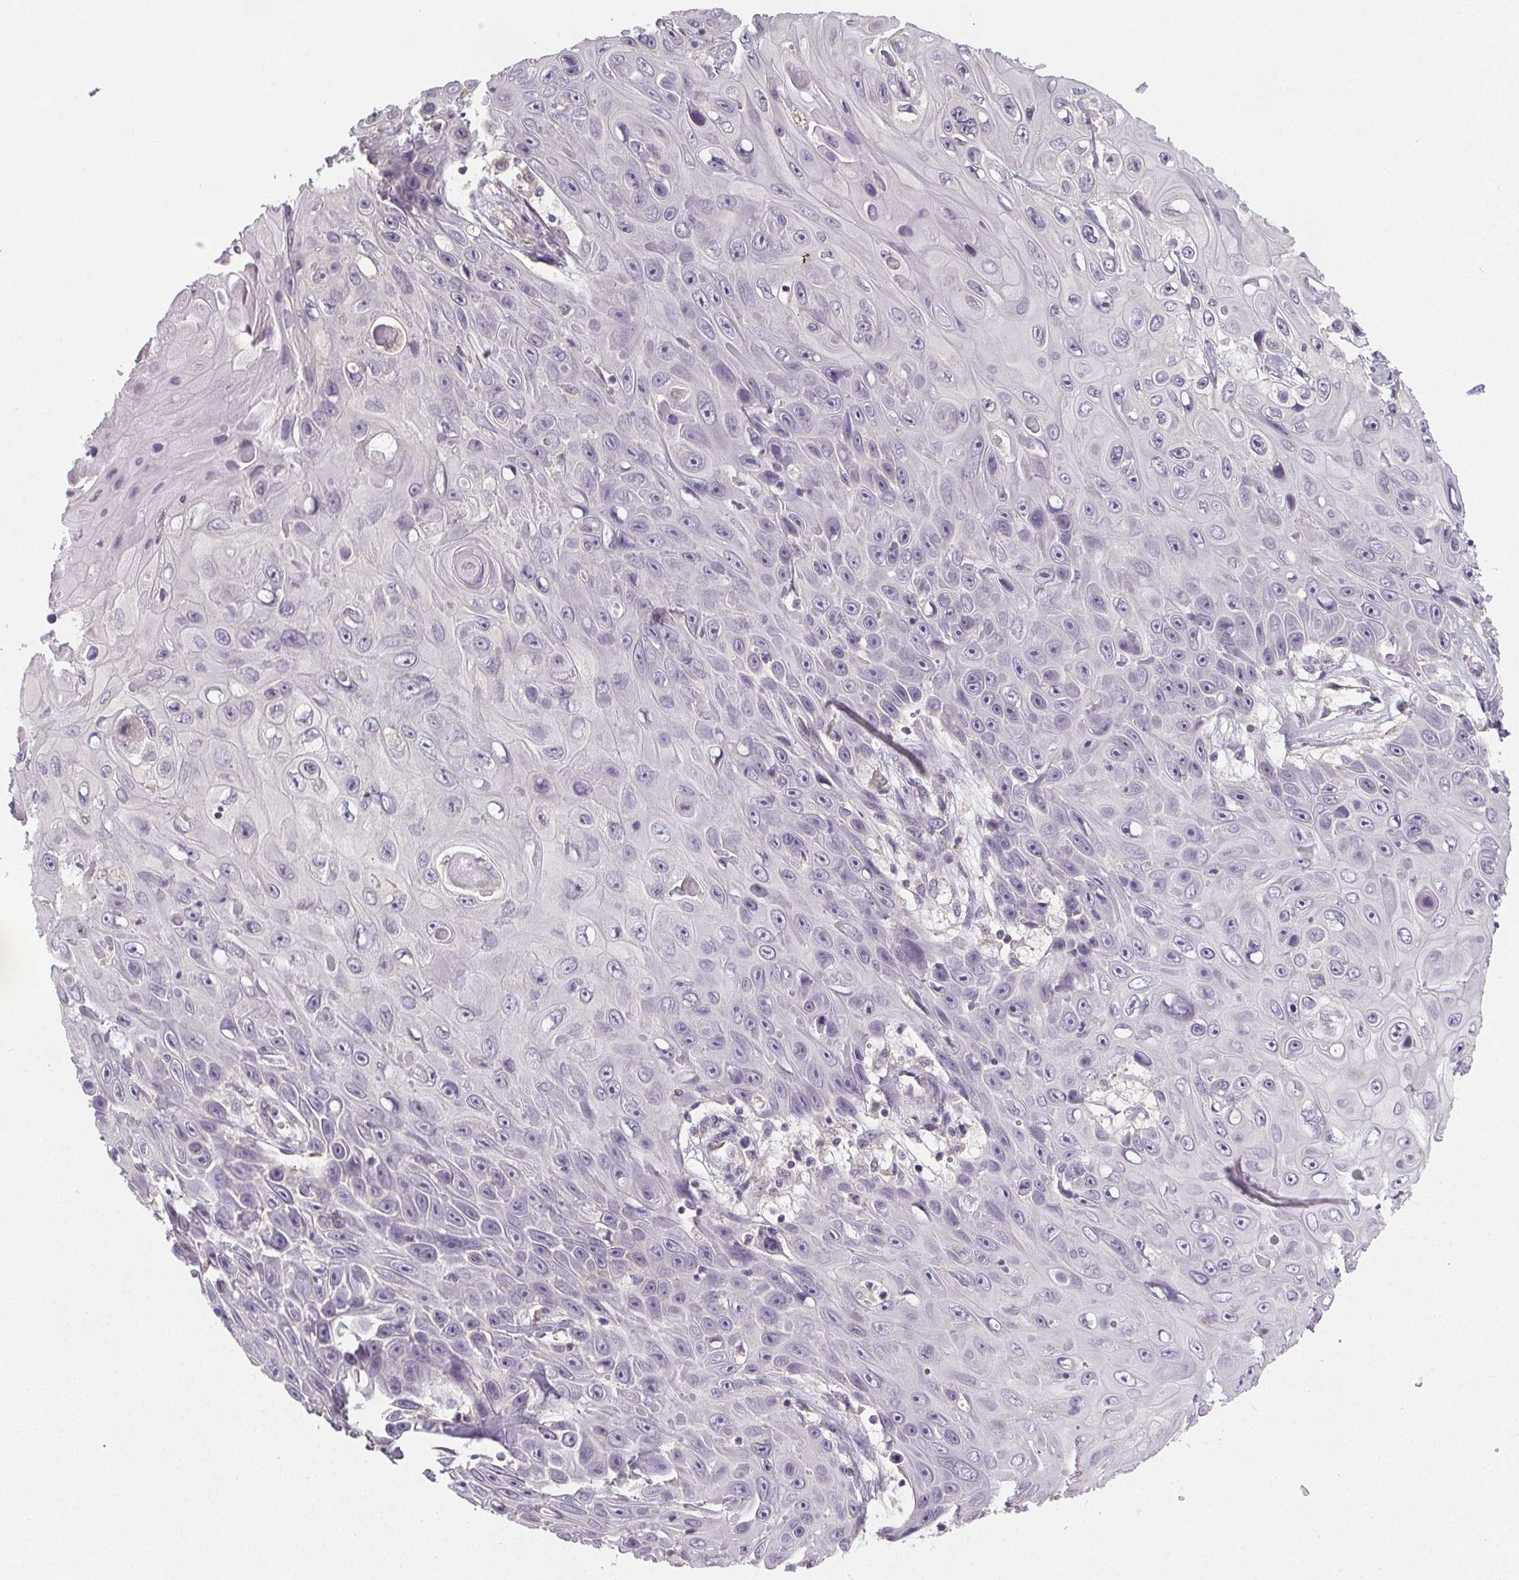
{"staining": {"intensity": "negative", "quantity": "none", "location": "none"}, "tissue": "skin cancer", "cell_type": "Tumor cells", "image_type": "cancer", "snomed": [{"axis": "morphology", "description": "Squamous cell carcinoma, NOS"}, {"axis": "topography", "description": "Skin"}], "caption": "The IHC photomicrograph has no significant expression in tumor cells of skin squamous cell carcinoma tissue.", "gene": "SLC26A2", "patient": {"sex": "male", "age": 82}}